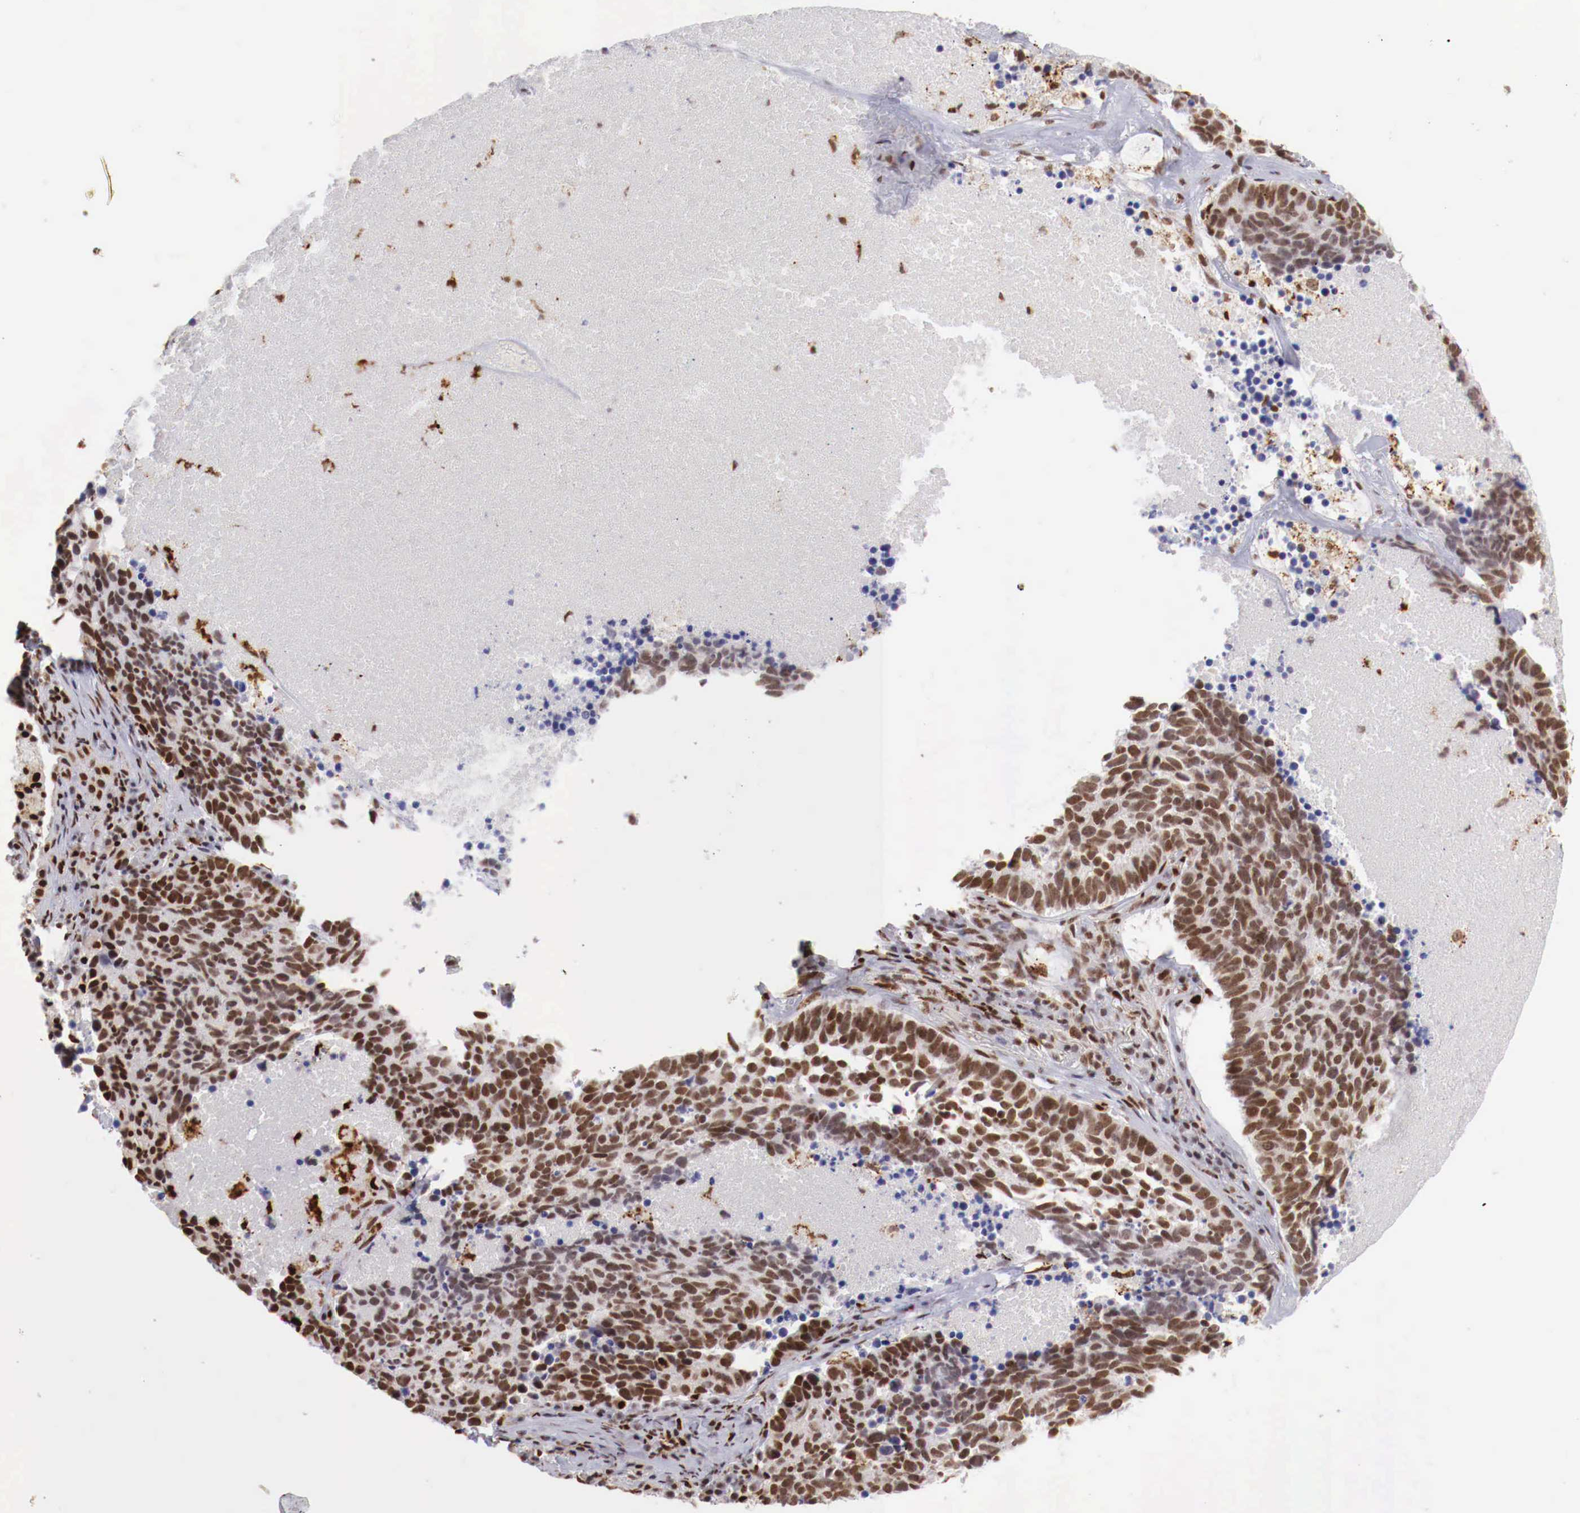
{"staining": {"intensity": "moderate", "quantity": ">75%", "location": "nuclear"}, "tissue": "lung cancer", "cell_type": "Tumor cells", "image_type": "cancer", "snomed": [{"axis": "morphology", "description": "Neoplasm, malignant, NOS"}, {"axis": "topography", "description": "Lung"}], "caption": "Immunohistochemical staining of lung malignant neoplasm demonstrates moderate nuclear protein staining in about >75% of tumor cells.", "gene": "MAX", "patient": {"sex": "female", "age": 75}}